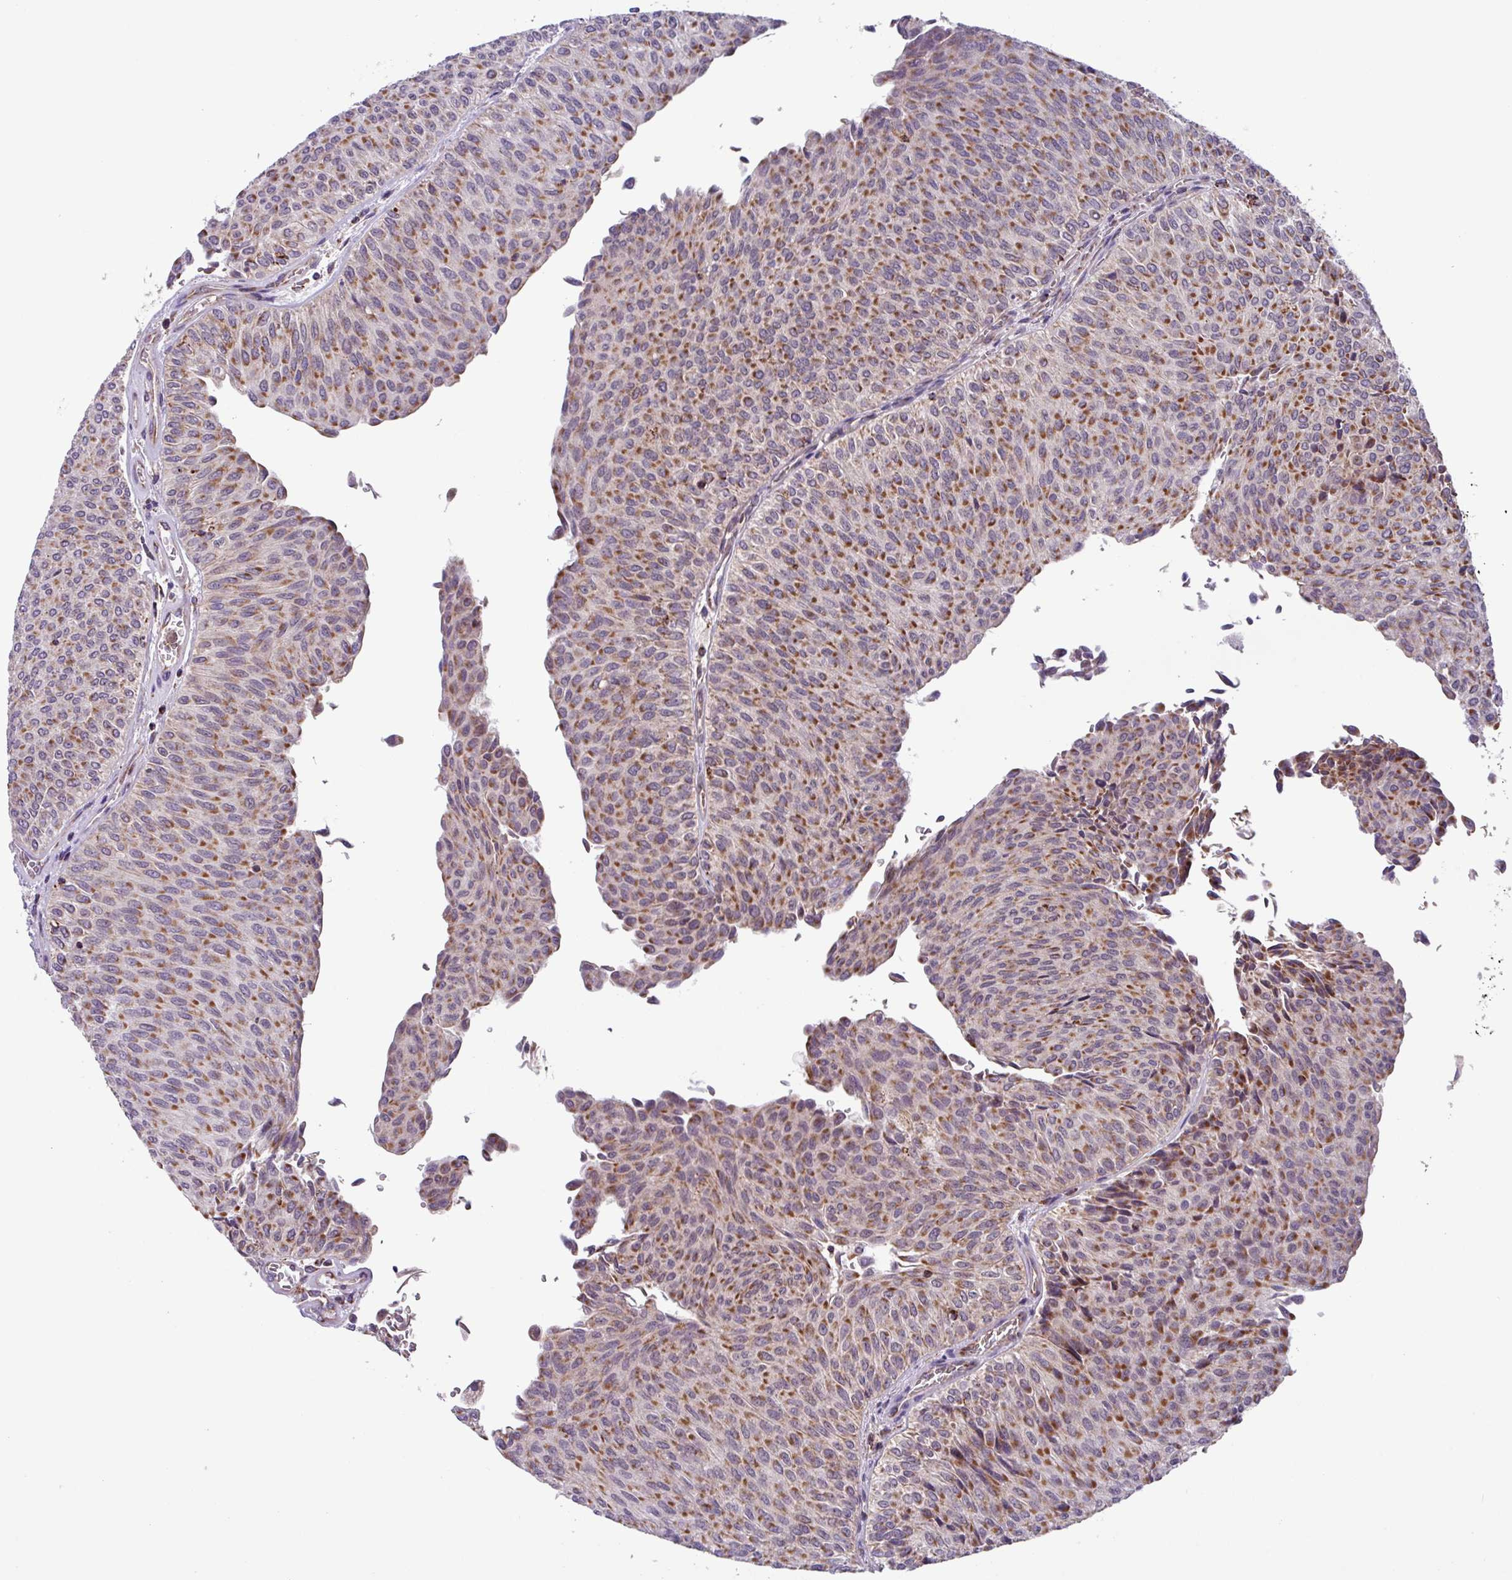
{"staining": {"intensity": "moderate", "quantity": ">75%", "location": "cytoplasmic/membranous"}, "tissue": "urothelial cancer", "cell_type": "Tumor cells", "image_type": "cancer", "snomed": [{"axis": "morphology", "description": "Urothelial carcinoma, Low grade"}, {"axis": "topography", "description": "Urinary bladder"}], "caption": "The image reveals immunohistochemical staining of urothelial cancer. There is moderate cytoplasmic/membranous positivity is present in approximately >75% of tumor cells. (Brightfield microscopy of DAB IHC at high magnification).", "gene": "AKIRIN1", "patient": {"sex": "male", "age": 78}}